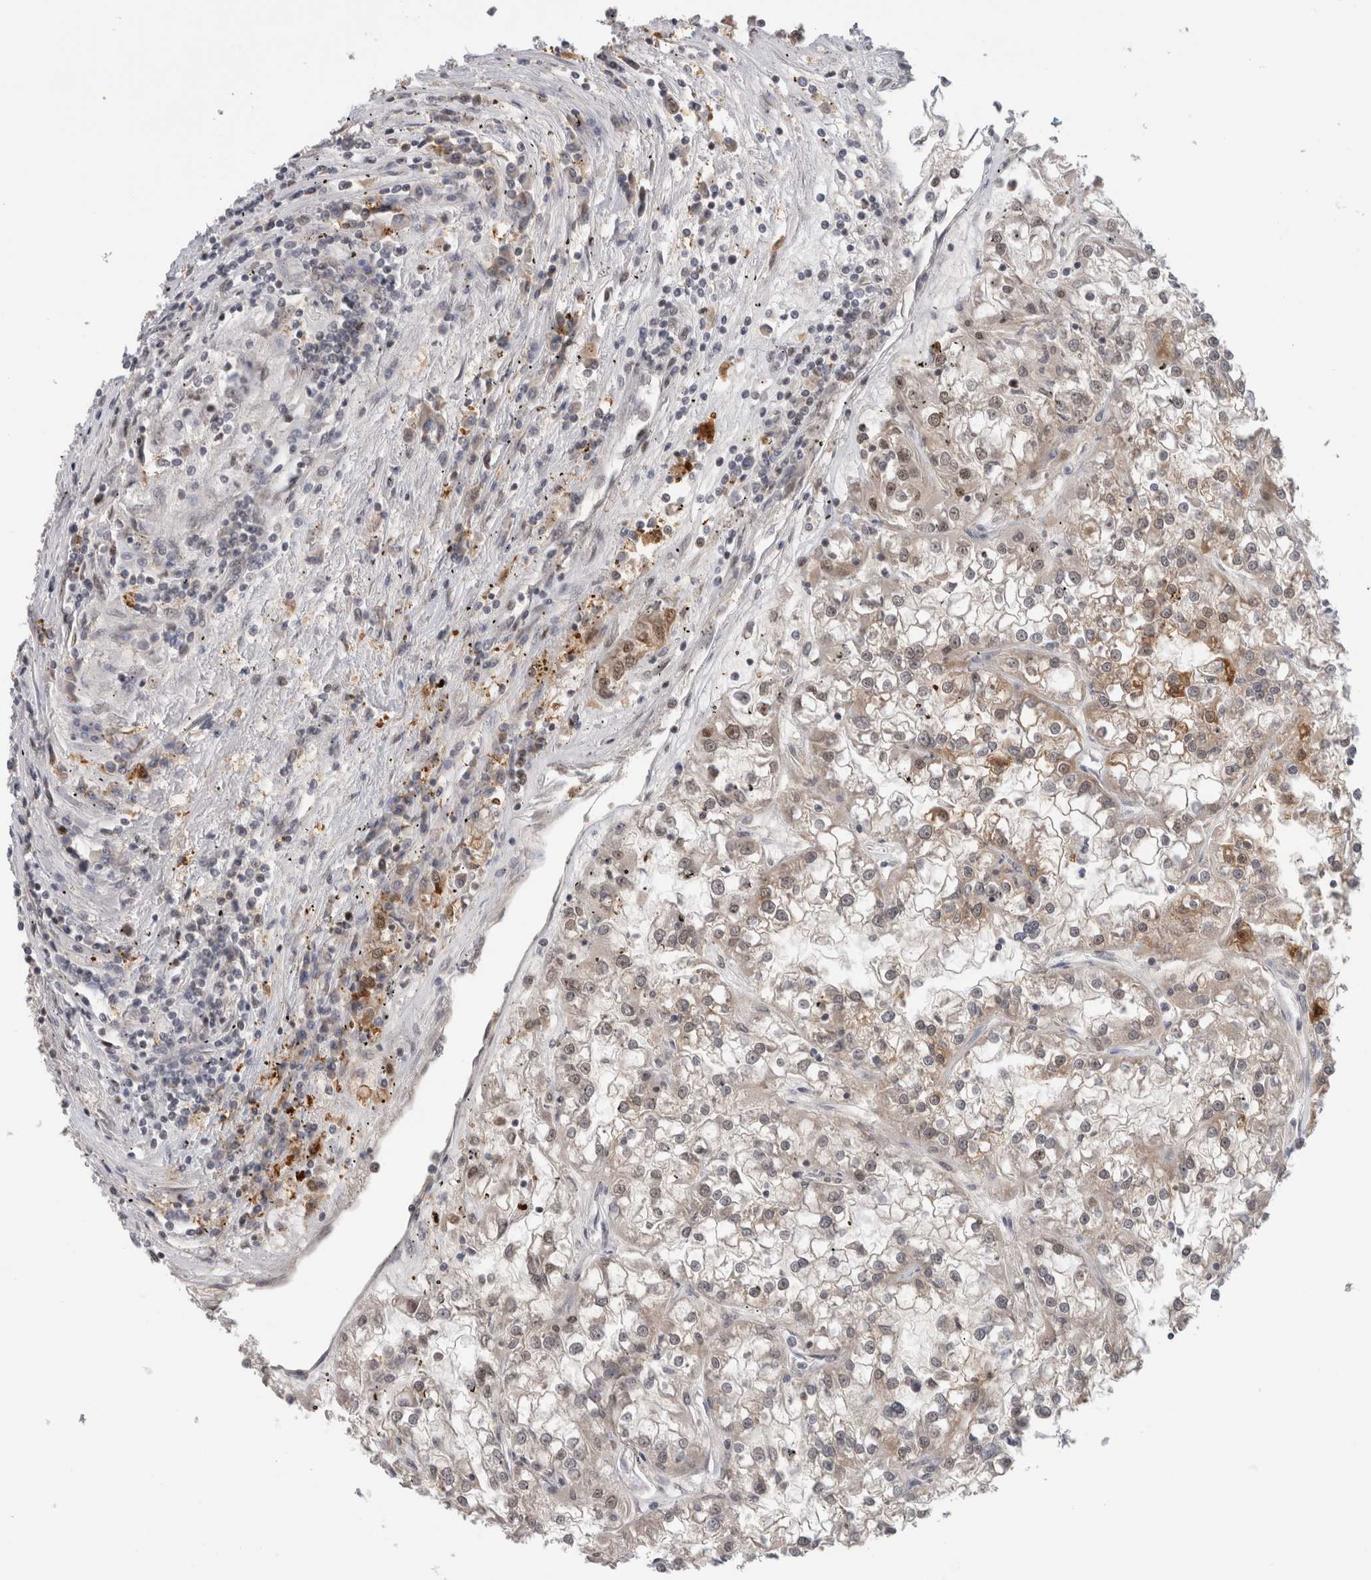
{"staining": {"intensity": "weak", "quantity": "25%-75%", "location": "nuclear"}, "tissue": "renal cancer", "cell_type": "Tumor cells", "image_type": "cancer", "snomed": [{"axis": "morphology", "description": "Adenocarcinoma, NOS"}, {"axis": "topography", "description": "Kidney"}], "caption": "Weak nuclear expression is seen in about 25%-75% of tumor cells in renal cancer (adenocarcinoma).", "gene": "ZNF521", "patient": {"sex": "female", "age": 52}}